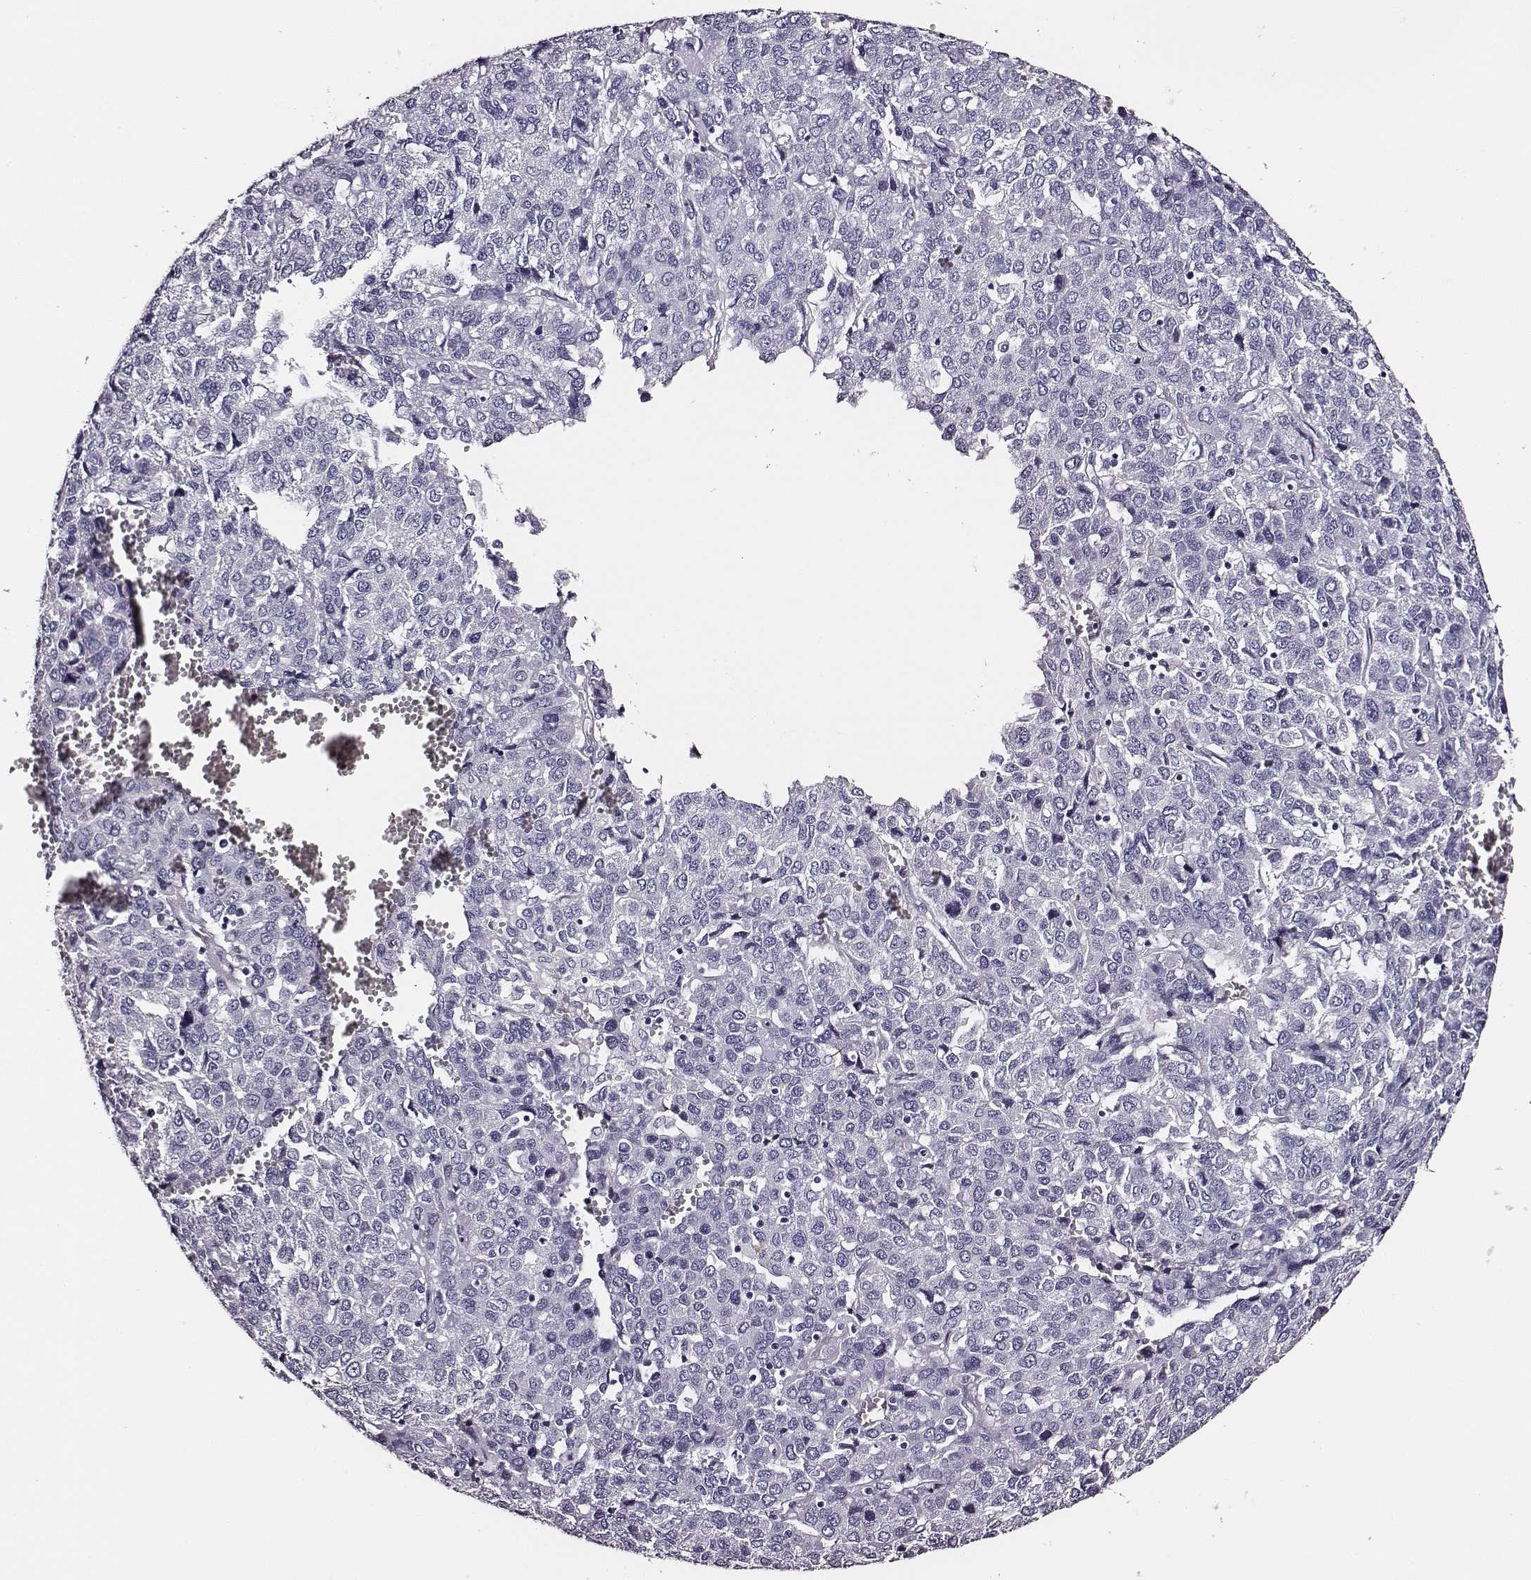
{"staining": {"intensity": "negative", "quantity": "none", "location": "none"}, "tissue": "liver cancer", "cell_type": "Tumor cells", "image_type": "cancer", "snomed": [{"axis": "morphology", "description": "Carcinoma, Hepatocellular, NOS"}, {"axis": "topography", "description": "Liver"}], "caption": "There is no significant positivity in tumor cells of liver hepatocellular carcinoma.", "gene": "DPEP1", "patient": {"sex": "male", "age": 69}}